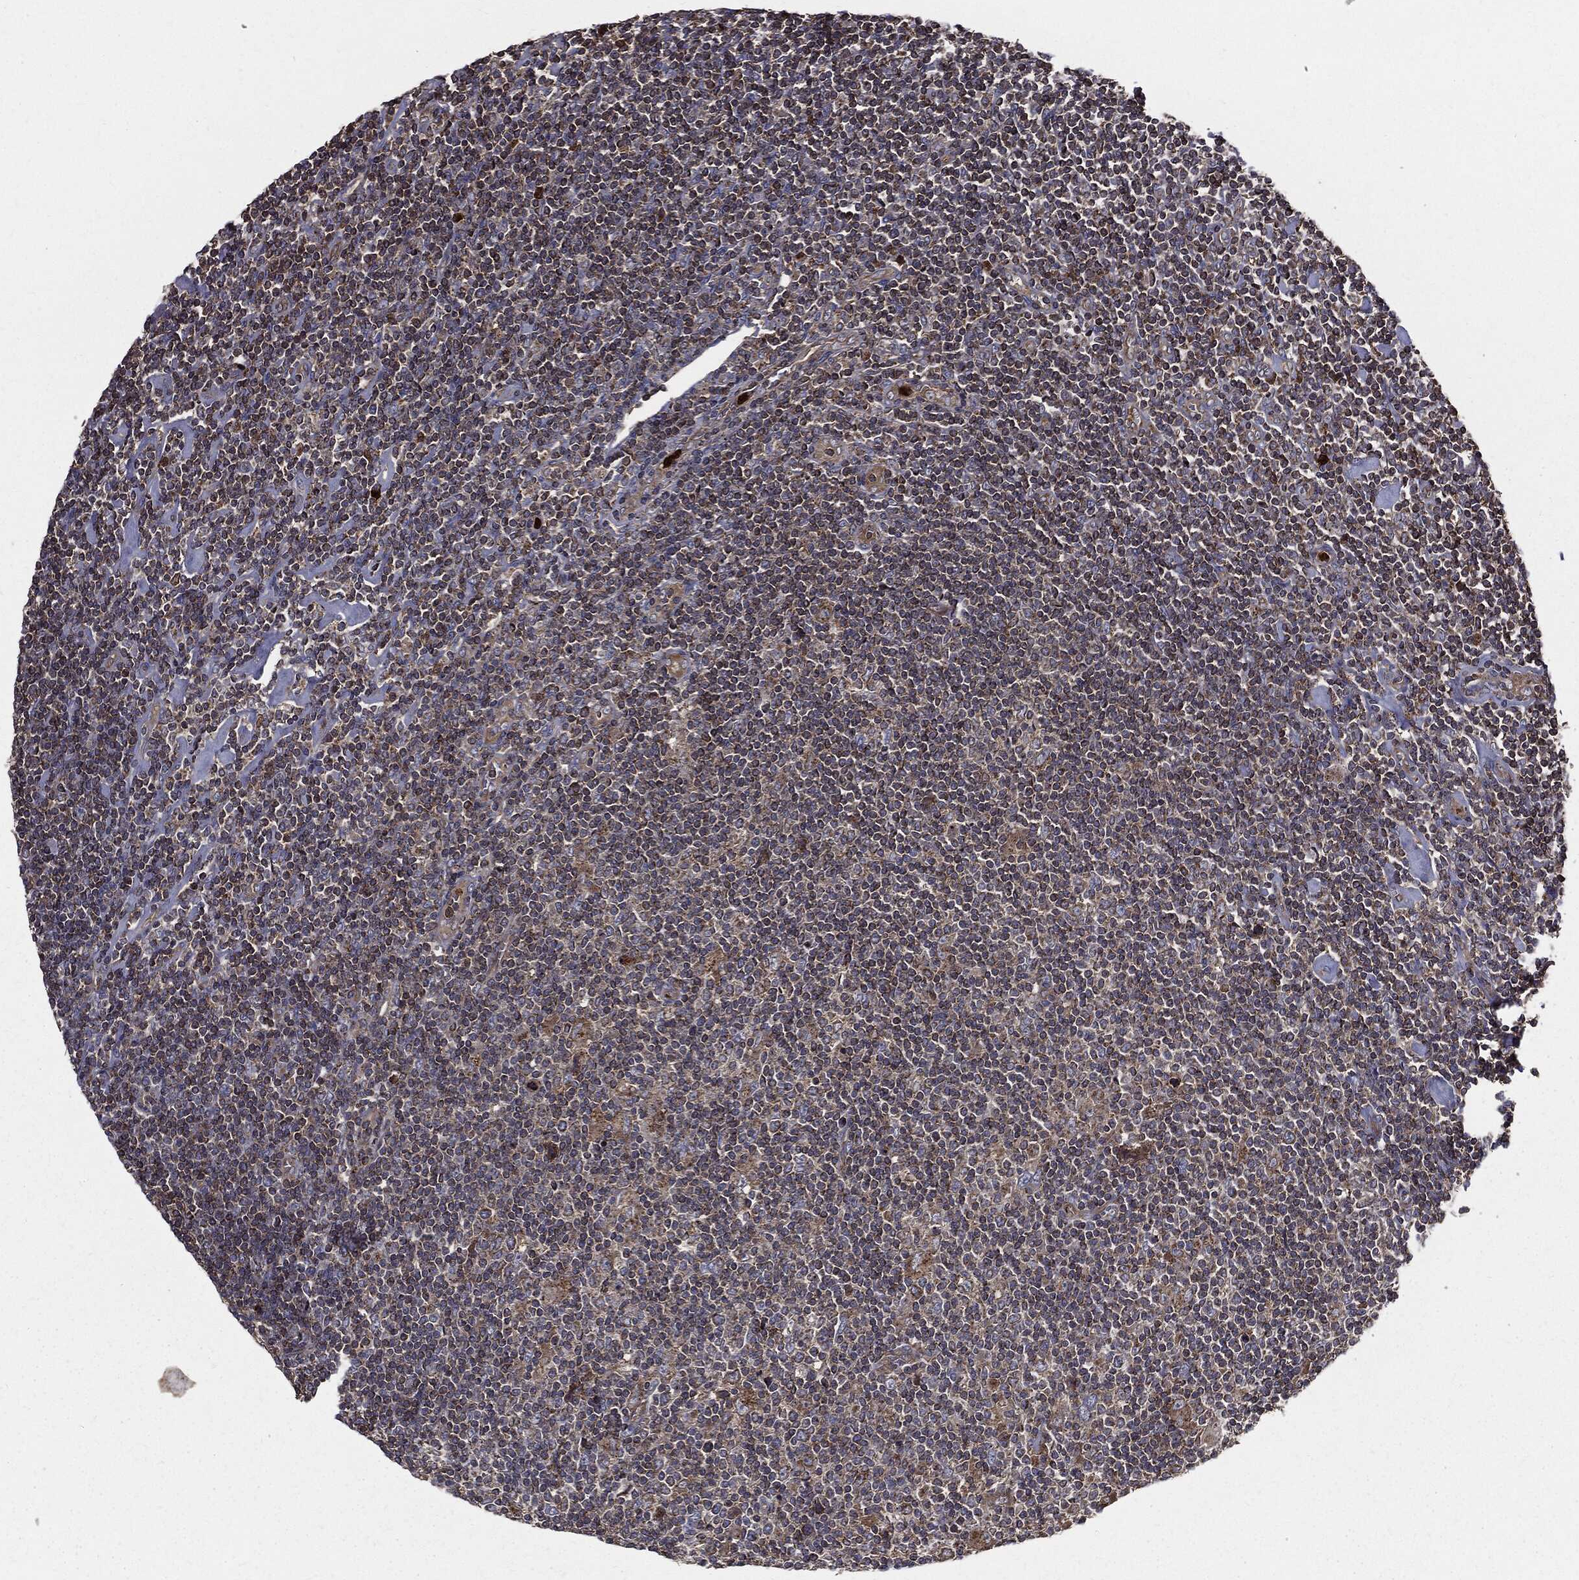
{"staining": {"intensity": "moderate", "quantity": "25%-75%", "location": "cytoplasmic/membranous"}, "tissue": "lymphoma", "cell_type": "Tumor cells", "image_type": "cancer", "snomed": [{"axis": "morphology", "description": "Hodgkin's disease, NOS"}, {"axis": "topography", "description": "Lymph node"}], "caption": "About 25%-75% of tumor cells in human Hodgkin's disease exhibit moderate cytoplasmic/membranous protein expression as visualized by brown immunohistochemical staining.", "gene": "PDCD6IP", "patient": {"sex": "male", "age": 40}}